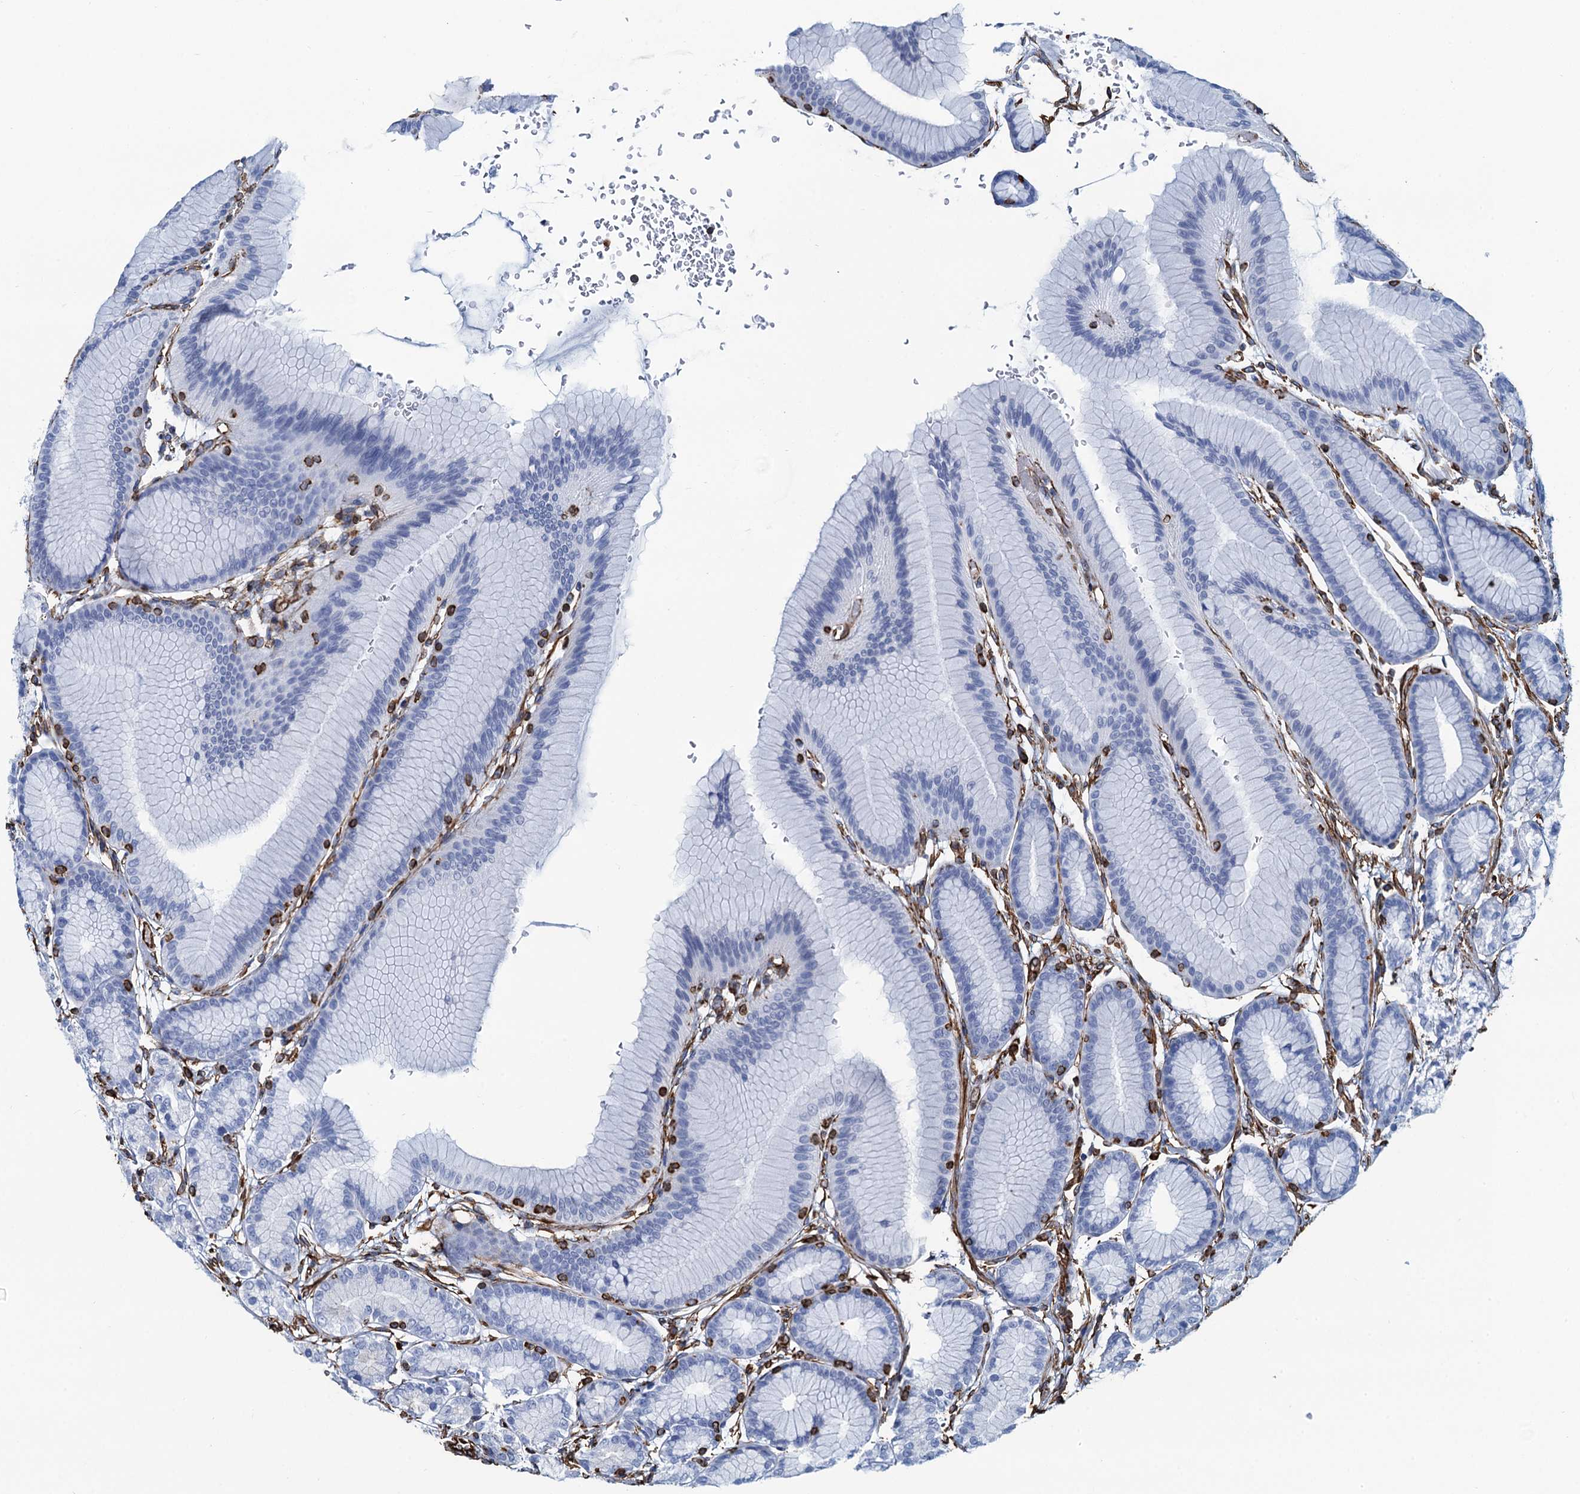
{"staining": {"intensity": "negative", "quantity": "none", "location": "none"}, "tissue": "stomach", "cell_type": "Glandular cells", "image_type": "normal", "snomed": [{"axis": "morphology", "description": "Normal tissue, NOS"}, {"axis": "morphology", "description": "Adenocarcinoma, NOS"}, {"axis": "morphology", "description": "Adenocarcinoma, High grade"}, {"axis": "topography", "description": "Stomach, upper"}, {"axis": "topography", "description": "Stomach"}], "caption": "The histopathology image demonstrates no staining of glandular cells in normal stomach.", "gene": "PGM2", "patient": {"sex": "female", "age": 65}}